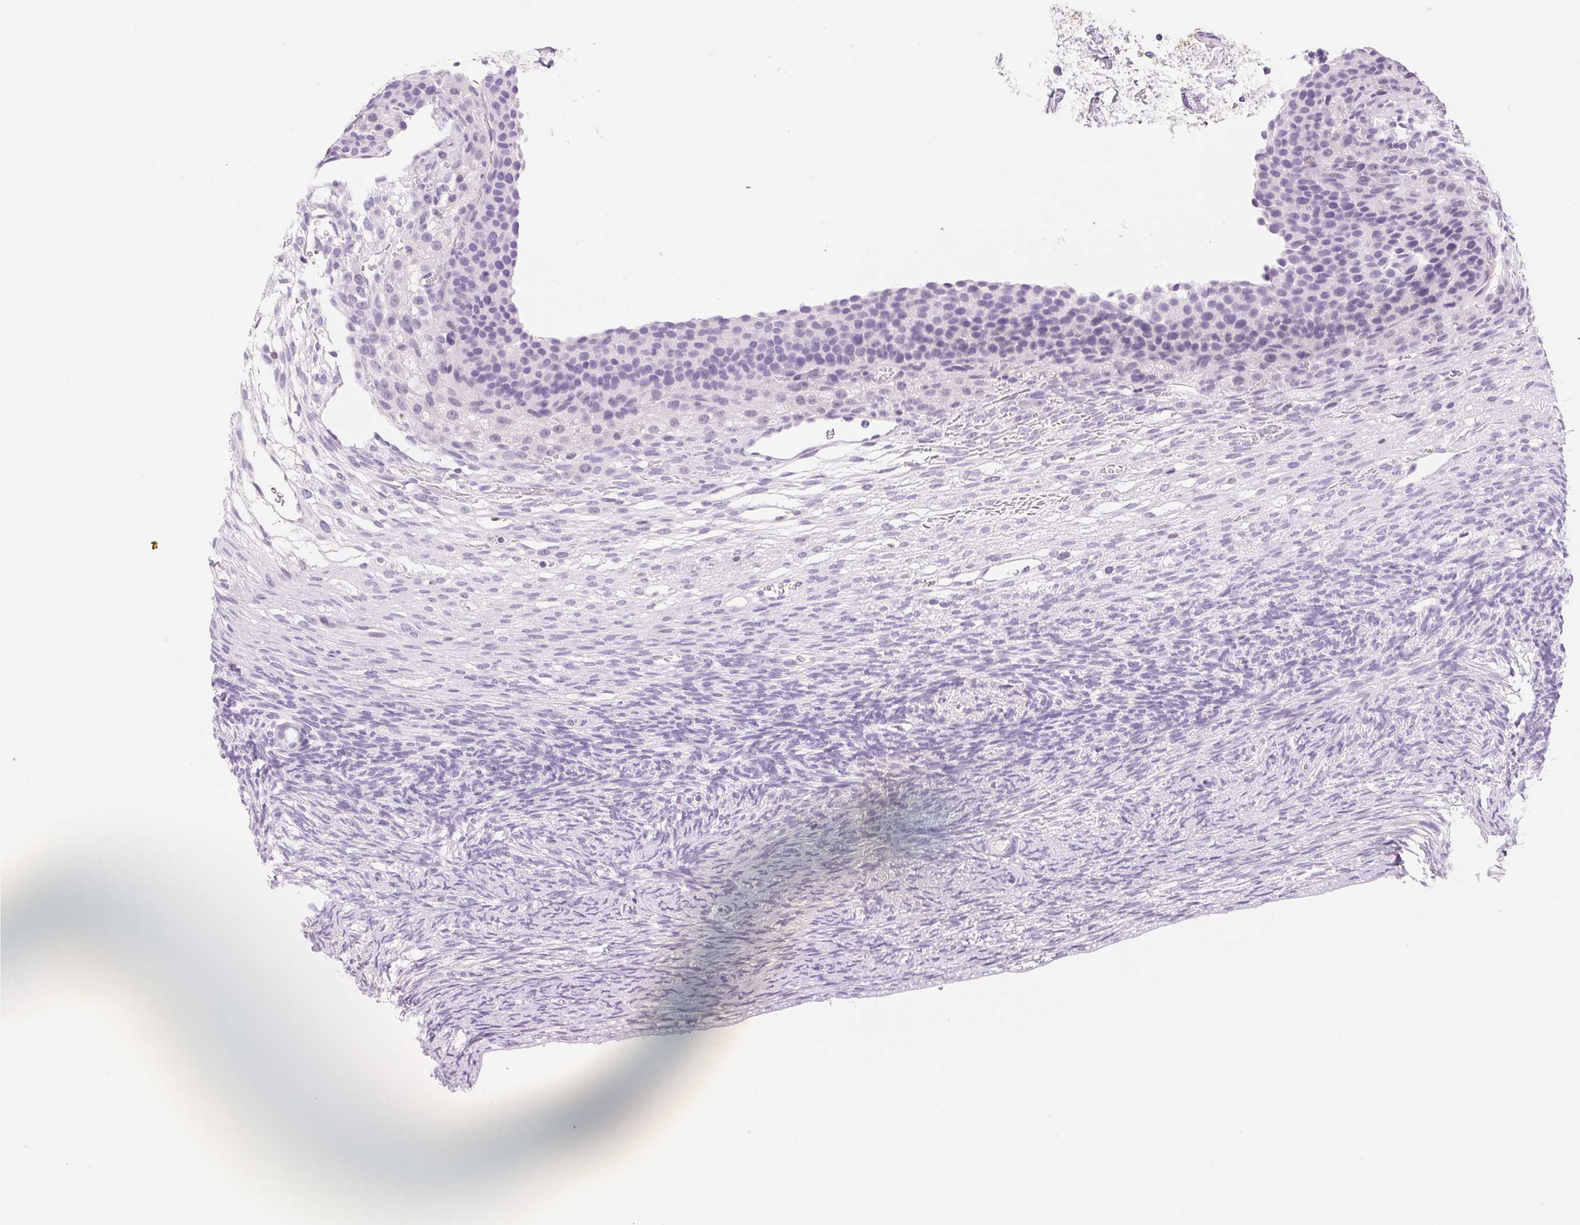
{"staining": {"intensity": "negative", "quantity": "none", "location": "none"}, "tissue": "ovary", "cell_type": "Follicle cells", "image_type": "normal", "snomed": [{"axis": "morphology", "description": "Normal tissue, NOS"}, {"axis": "topography", "description": "Ovary"}], "caption": "The image demonstrates no significant staining in follicle cells of ovary. (Brightfield microscopy of DAB IHC at high magnification).", "gene": "ASGR2", "patient": {"sex": "female", "age": 34}}